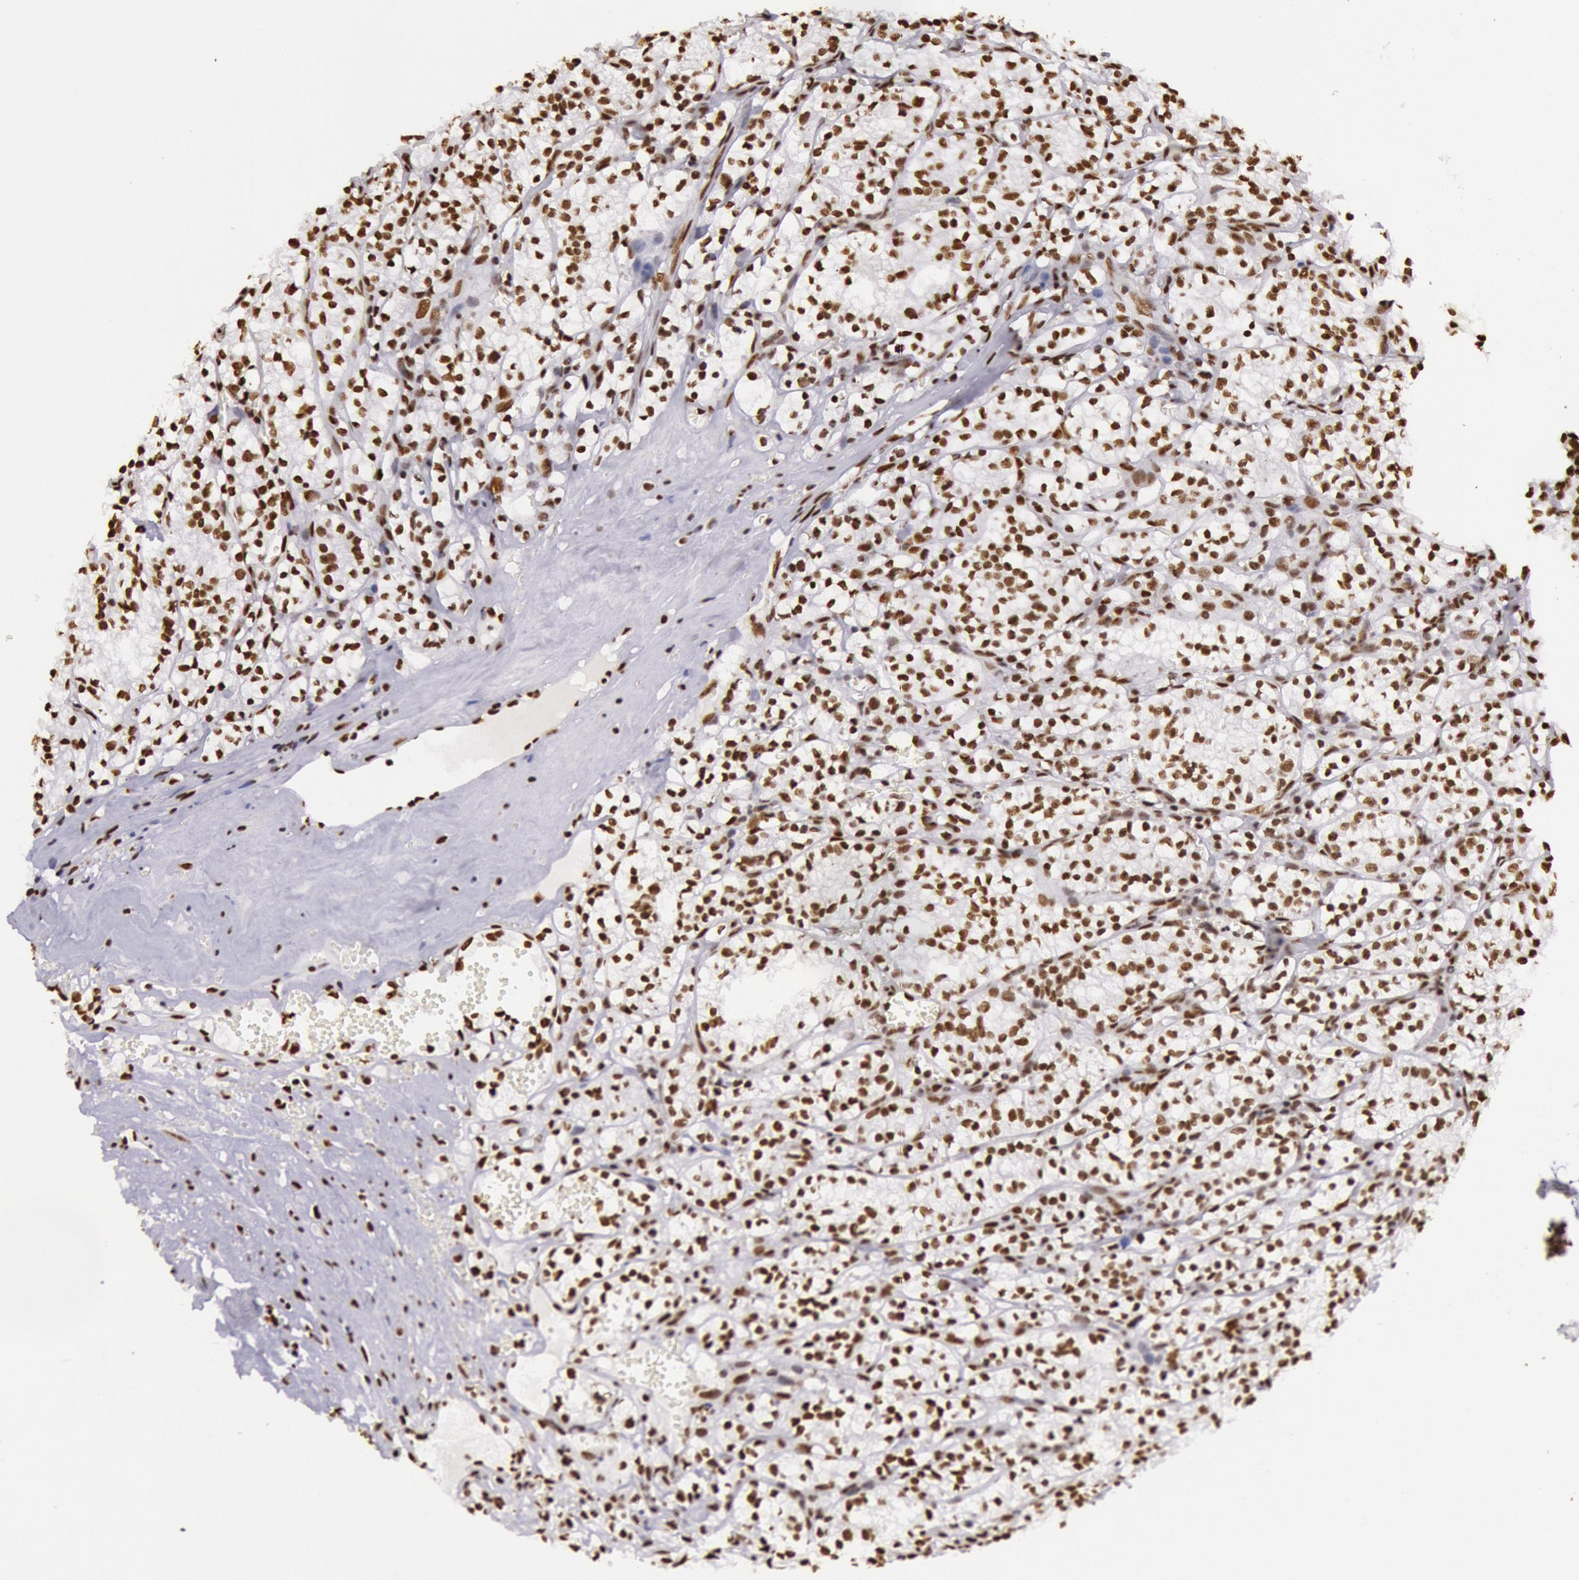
{"staining": {"intensity": "moderate", "quantity": ">75%", "location": "nuclear"}, "tissue": "renal cancer", "cell_type": "Tumor cells", "image_type": "cancer", "snomed": [{"axis": "morphology", "description": "Adenocarcinoma, NOS"}, {"axis": "topography", "description": "Kidney"}], "caption": "Human adenocarcinoma (renal) stained for a protein (brown) reveals moderate nuclear positive staining in about >75% of tumor cells.", "gene": "HNRNPH2", "patient": {"sex": "male", "age": 61}}